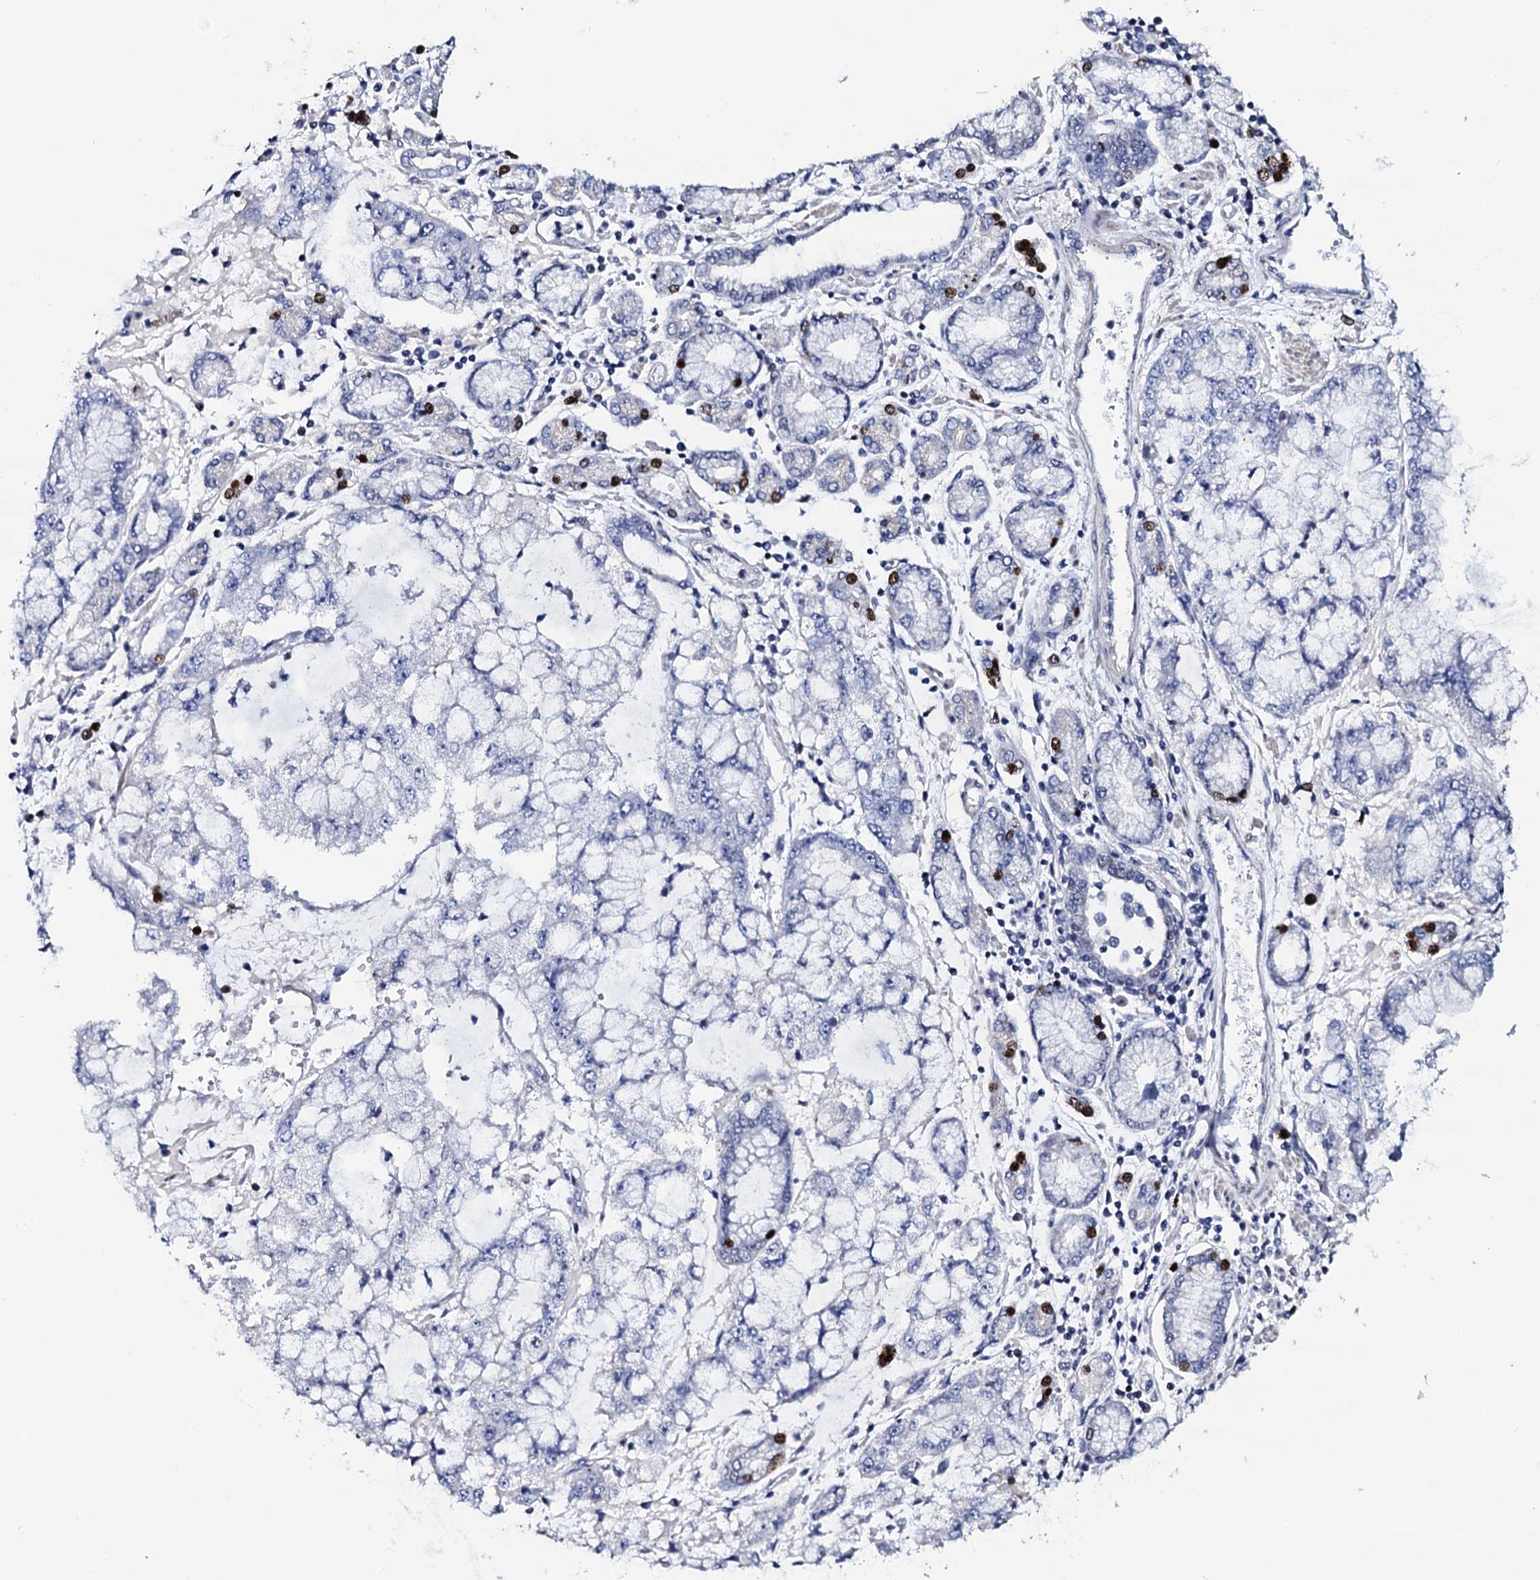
{"staining": {"intensity": "negative", "quantity": "none", "location": "none"}, "tissue": "stomach cancer", "cell_type": "Tumor cells", "image_type": "cancer", "snomed": [{"axis": "morphology", "description": "Adenocarcinoma, NOS"}, {"axis": "topography", "description": "Stomach"}], "caption": "This is an immunohistochemistry (IHC) histopathology image of human stomach cancer (adenocarcinoma). There is no positivity in tumor cells.", "gene": "NPM2", "patient": {"sex": "male", "age": 76}}